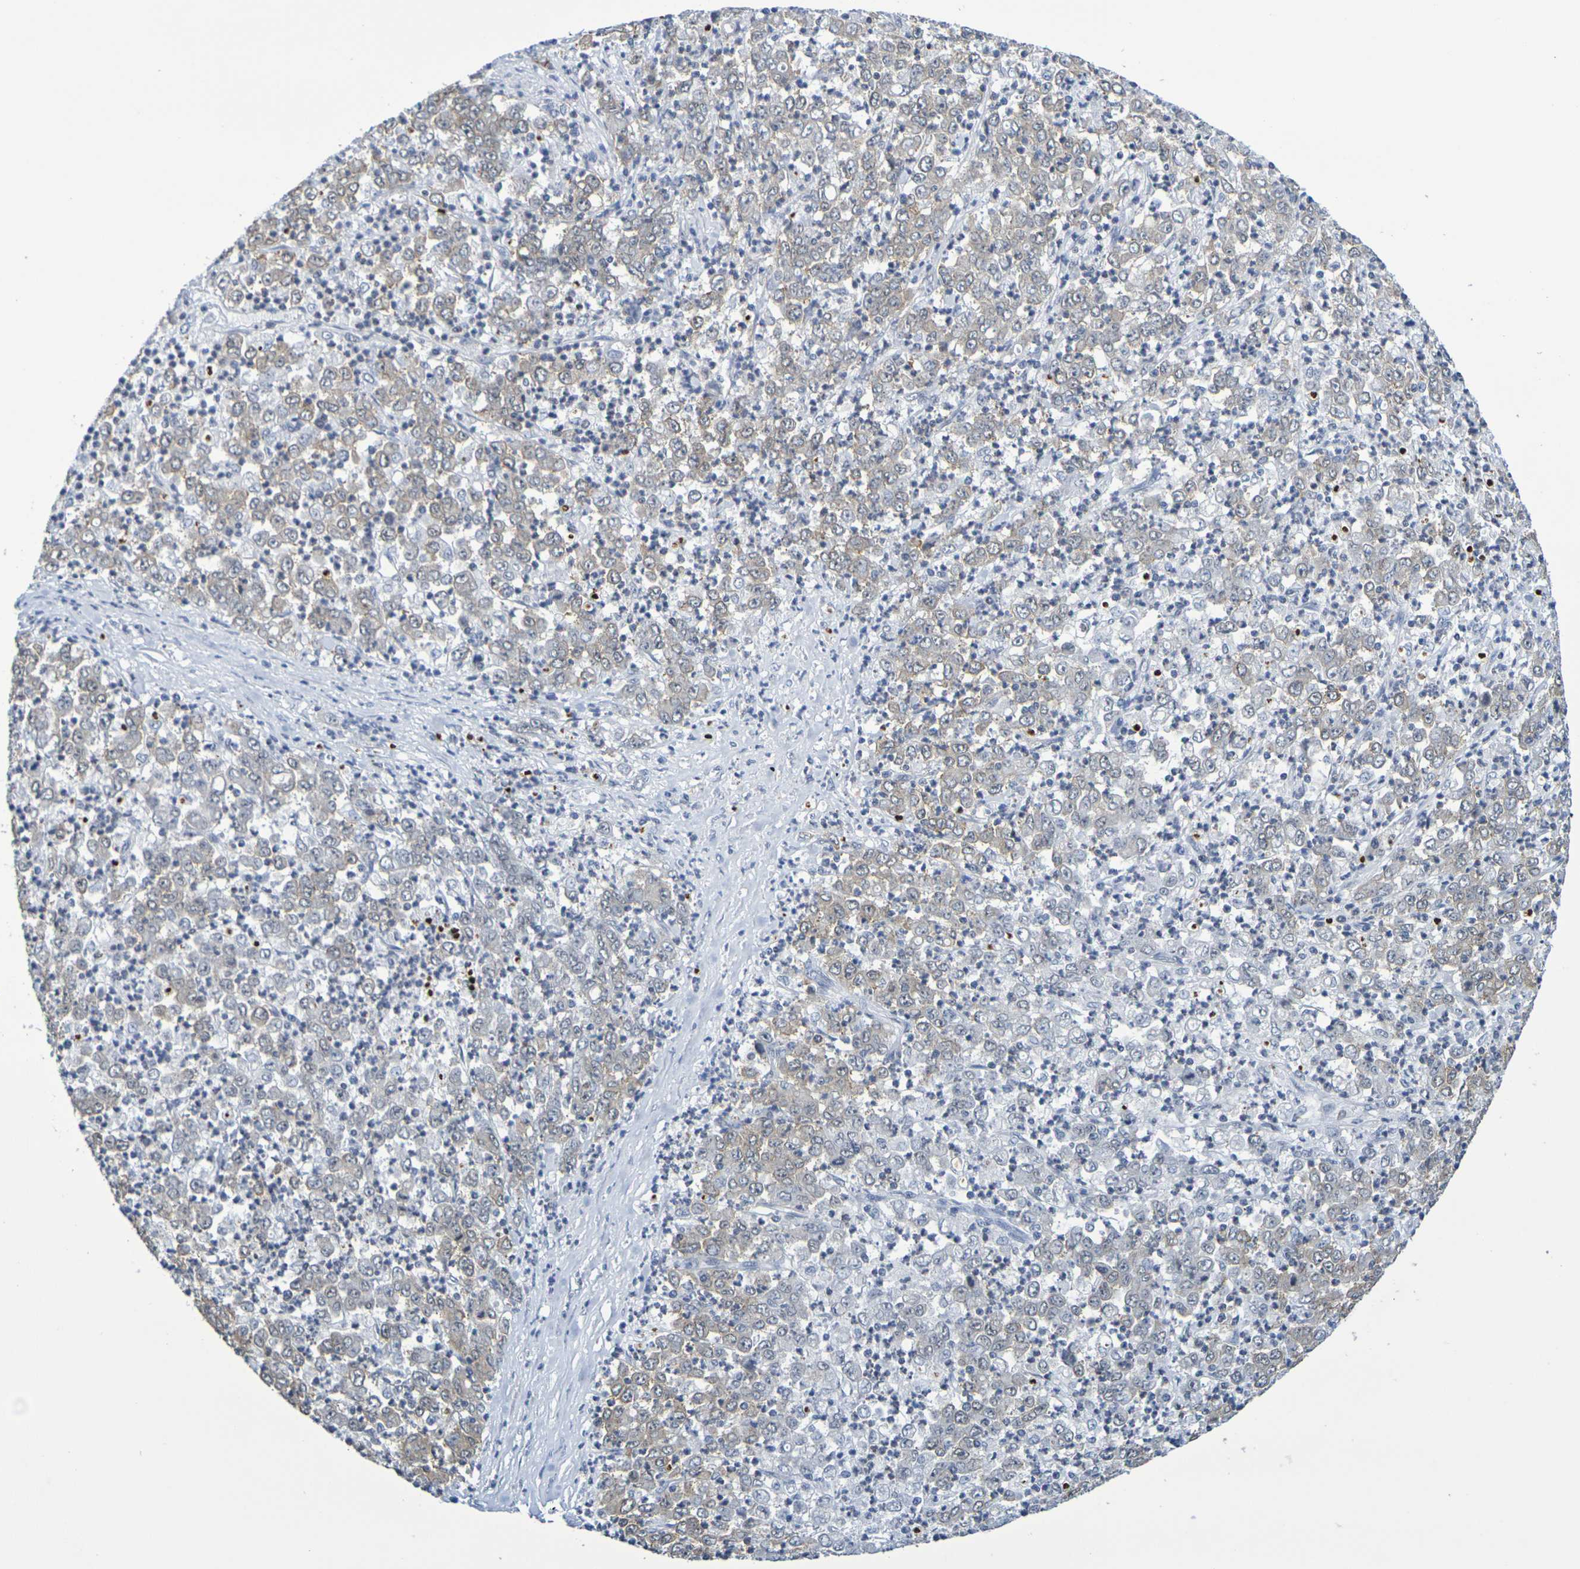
{"staining": {"intensity": "weak", "quantity": "25%-75%", "location": "cytoplasmic/membranous"}, "tissue": "stomach cancer", "cell_type": "Tumor cells", "image_type": "cancer", "snomed": [{"axis": "morphology", "description": "Adenocarcinoma, NOS"}, {"axis": "topography", "description": "Stomach, lower"}], "caption": "About 25%-75% of tumor cells in stomach adenocarcinoma demonstrate weak cytoplasmic/membranous protein expression as visualized by brown immunohistochemical staining.", "gene": "CHRNB1", "patient": {"sex": "female", "age": 71}}